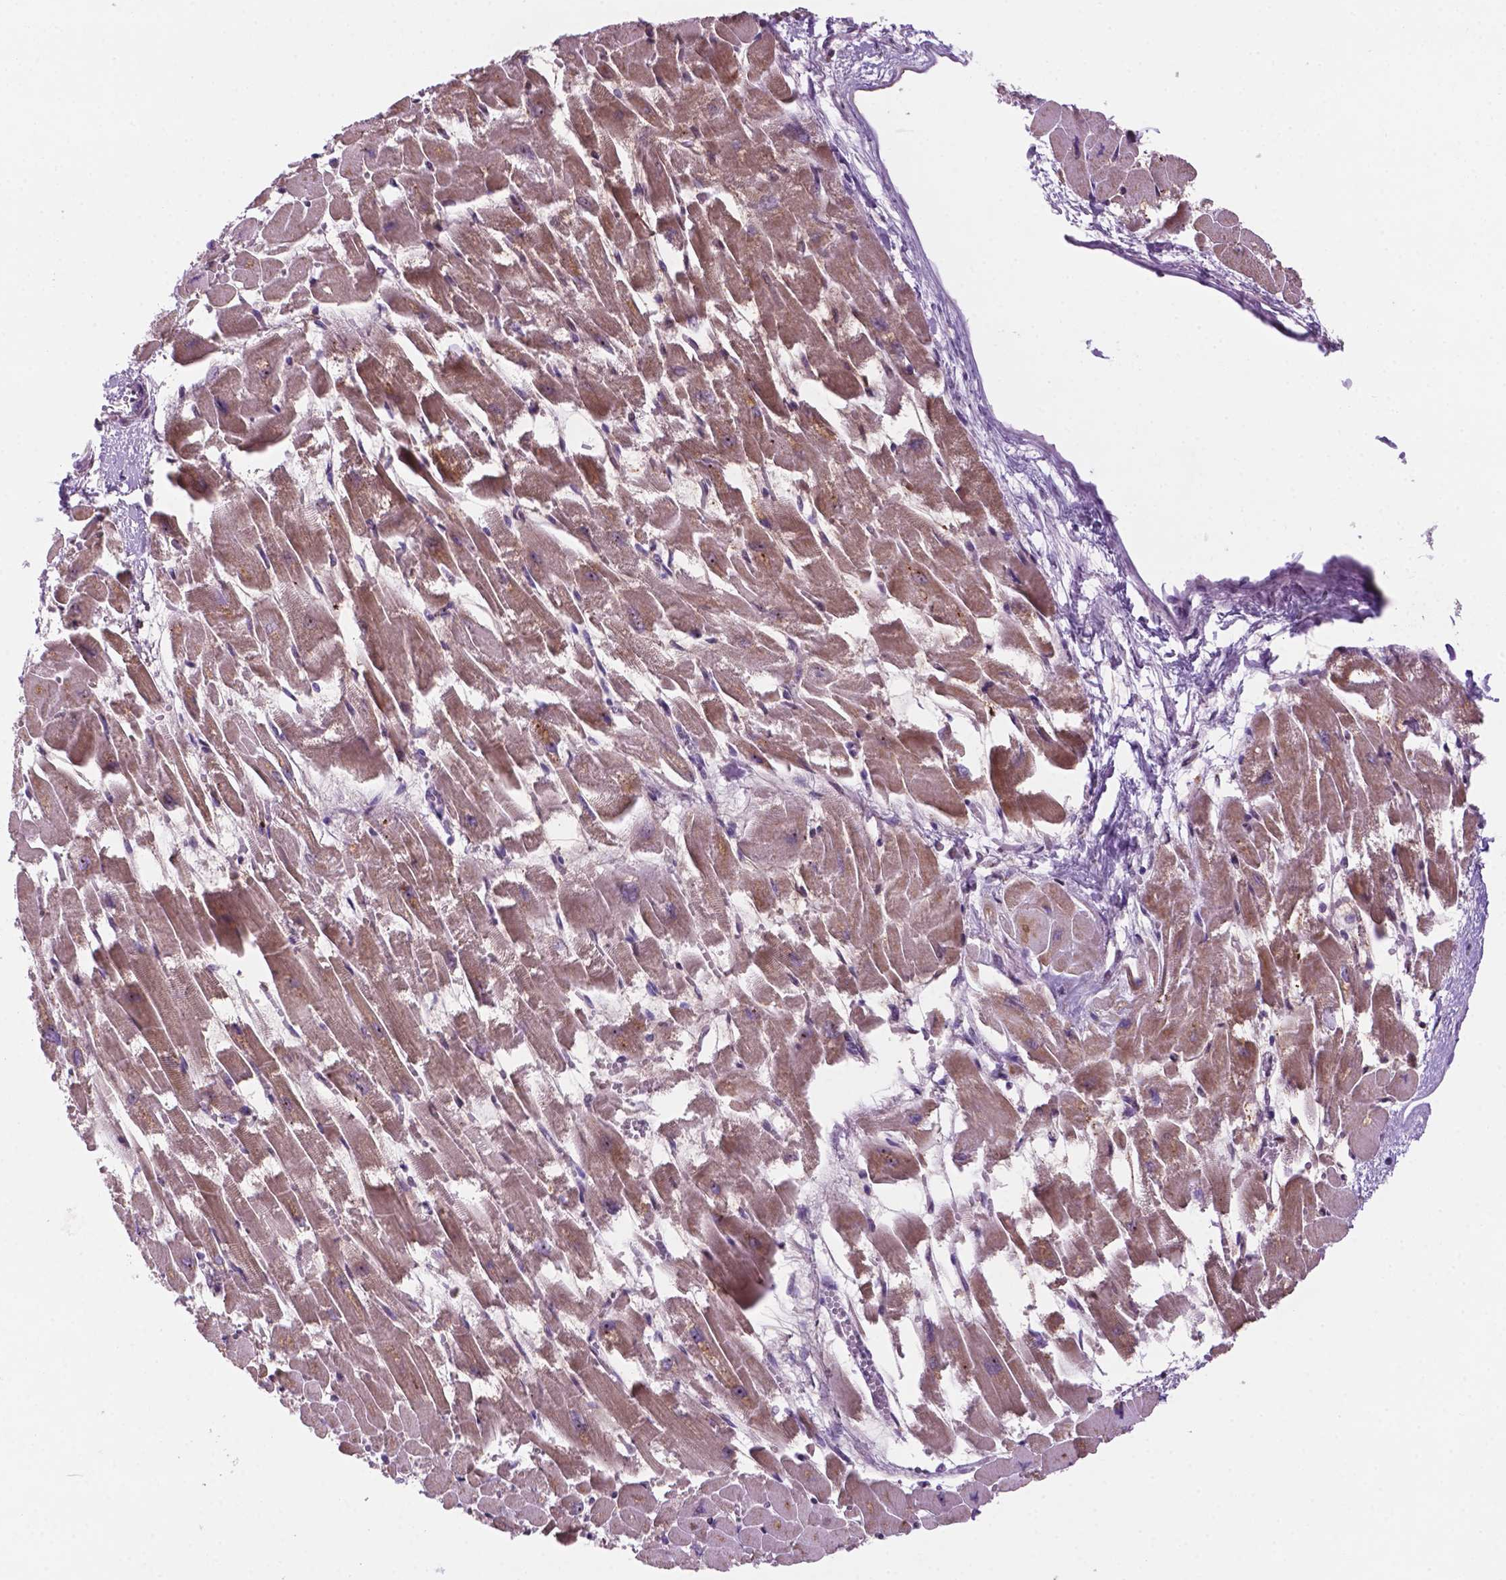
{"staining": {"intensity": "weak", "quantity": "25%-75%", "location": "cytoplasmic/membranous,nuclear"}, "tissue": "heart muscle", "cell_type": "Cardiomyocytes", "image_type": "normal", "snomed": [{"axis": "morphology", "description": "Normal tissue, NOS"}, {"axis": "topography", "description": "Heart"}], "caption": "DAB immunohistochemical staining of unremarkable human heart muscle reveals weak cytoplasmic/membranous,nuclear protein staining in approximately 25%-75% of cardiomyocytes.", "gene": "C18orf21", "patient": {"sex": "female", "age": 52}}